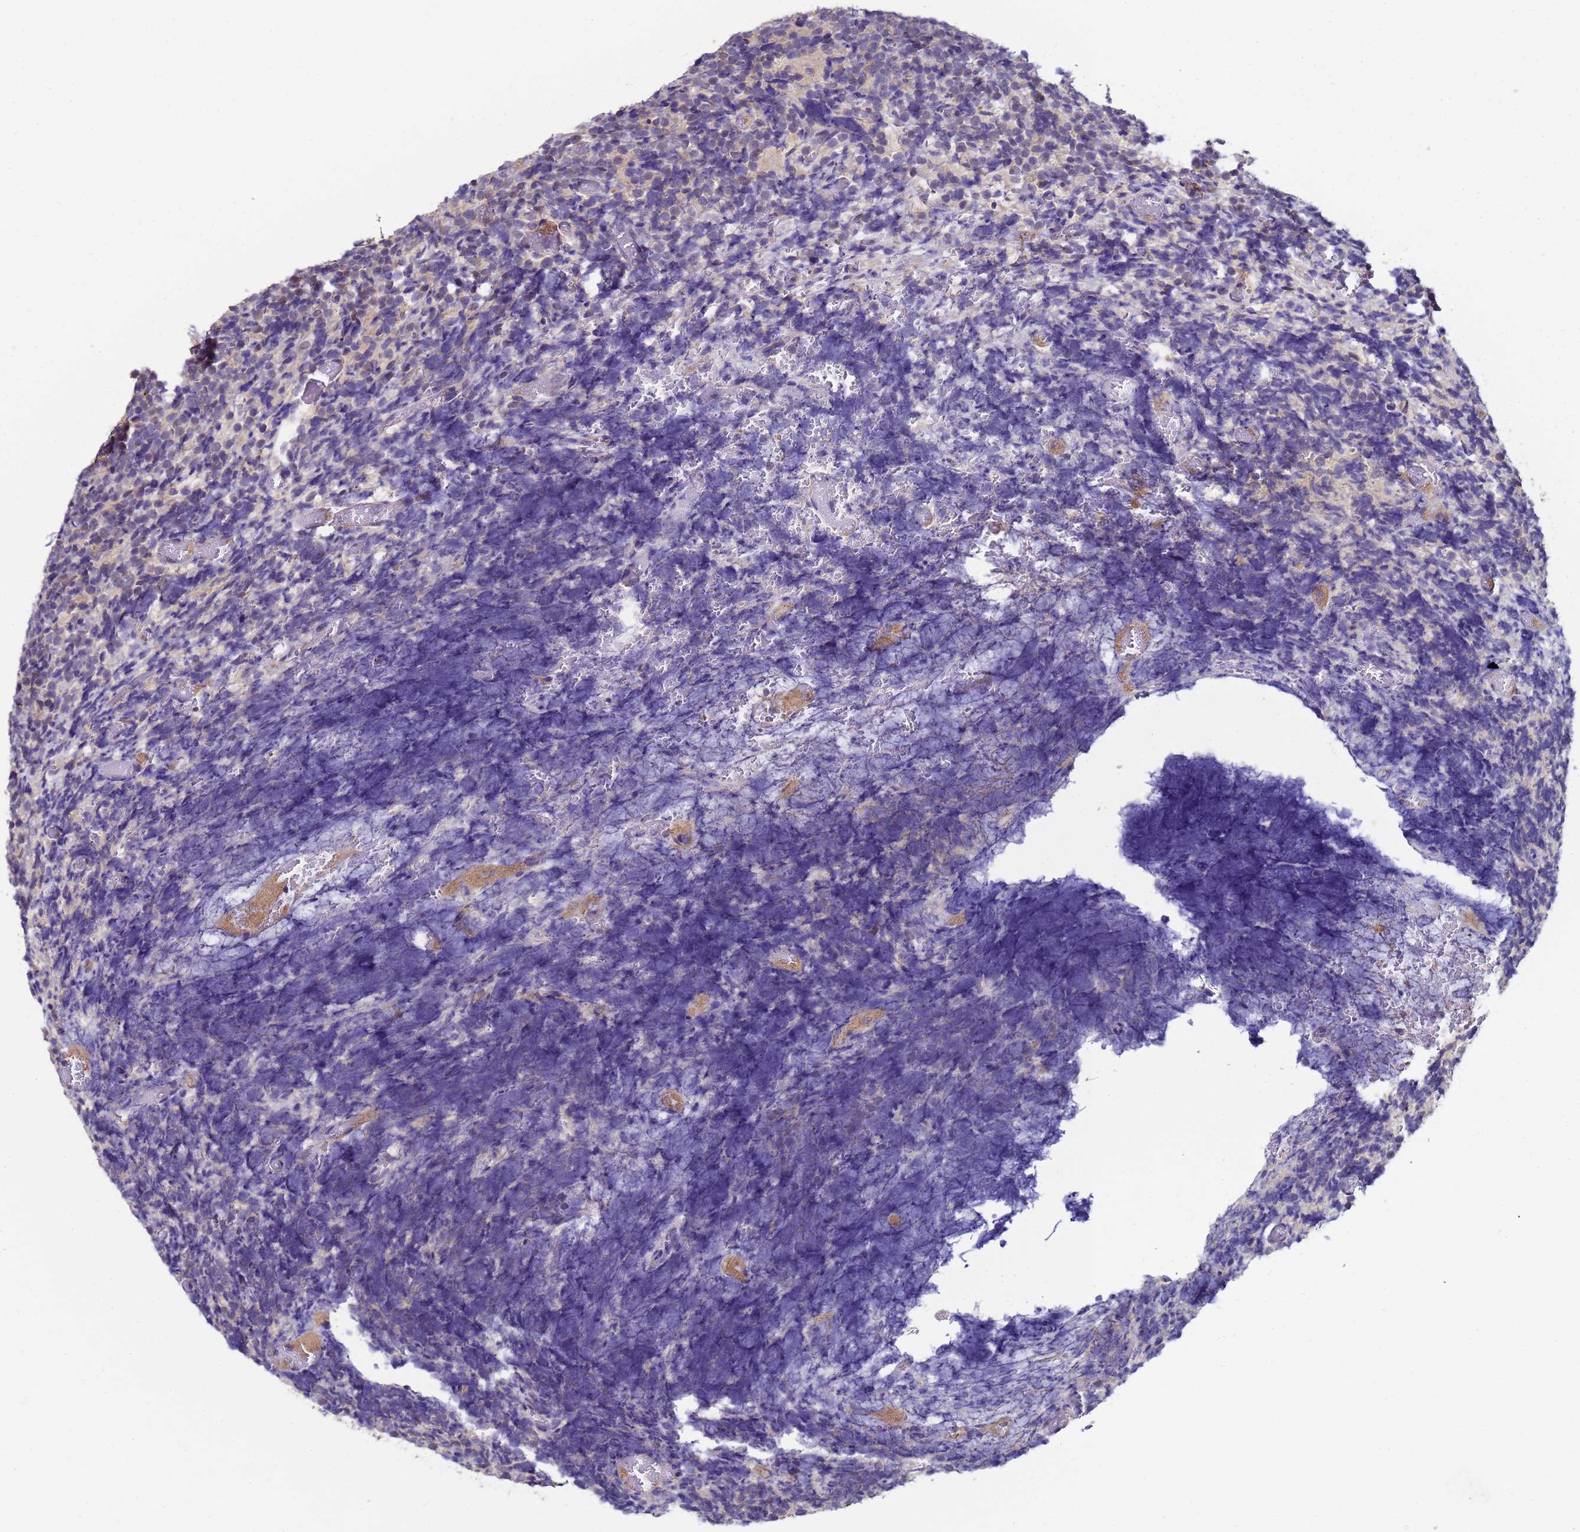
{"staining": {"intensity": "negative", "quantity": "none", "location": "none"}, "tissue": "glioma", "cell_type": "Tumor cells", "image_type": "cancer", "snomed": [{"axis": "morphology", "description": "Glioma, malignant, Low grade"}, {"axis": "topography", "description": "Brain"}], "caption": "Tumor cells show no significant positivity in glioma.", "gene": "NAXE", "patient": {"sex": "female", "age": 1}}